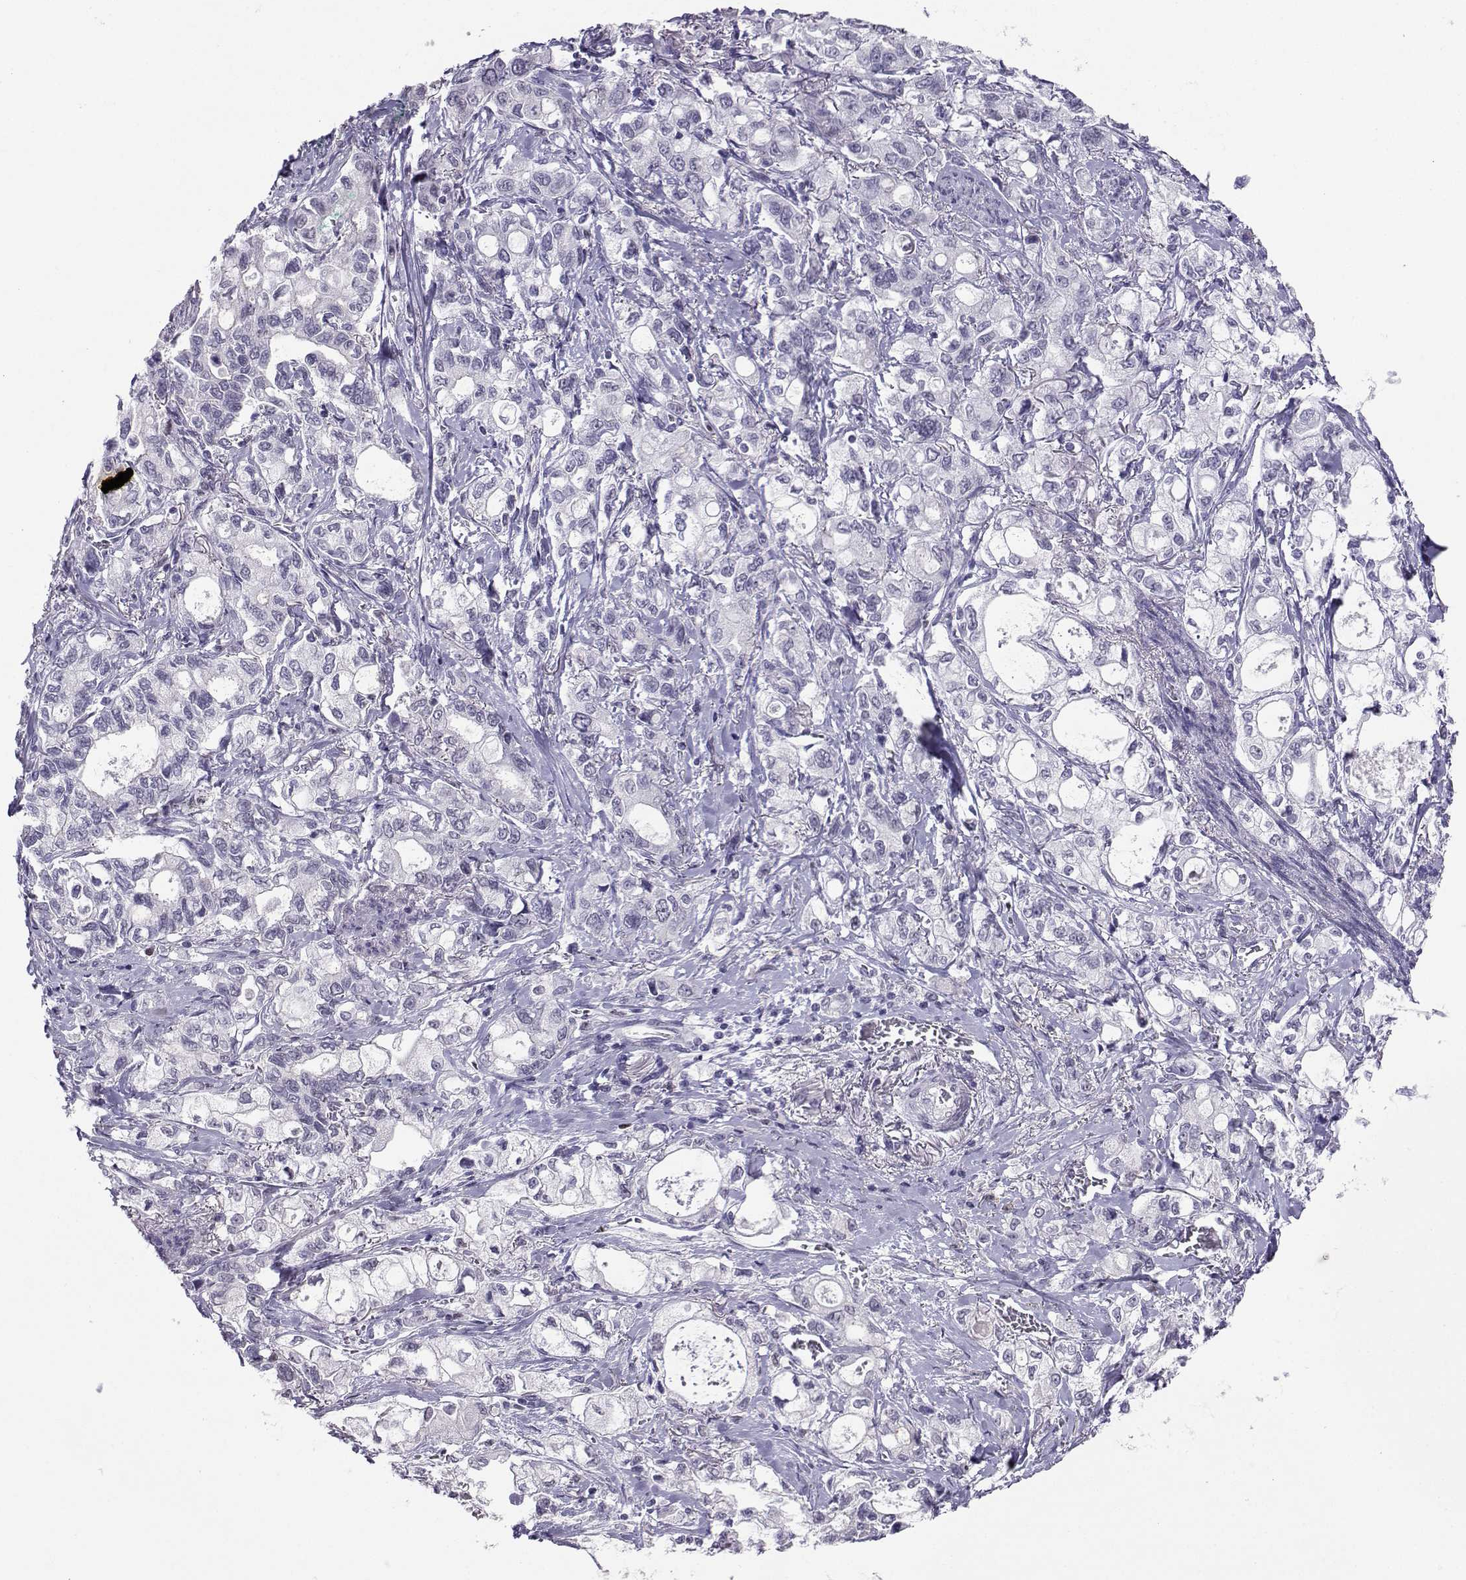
{"staining": {"intensity": "negative", "quantity": "none", "location": "none"}, "tissue": "stomach cancer", "cell_type": "Tumor cells", "image_type": "cancer", "snomed": [{"axis": "morphology", "description": "Adenocarcinoma, NOS"}, {"axis": "topography", "description": "Stomach"}], "caption": "Tumor cells show no significant positivity in stomach cancer. (Immunohistochemistry, brightfield microscopy, high magnification).", "gene": "TEDC2", "patient": {"sex": "male", "age": 63}}